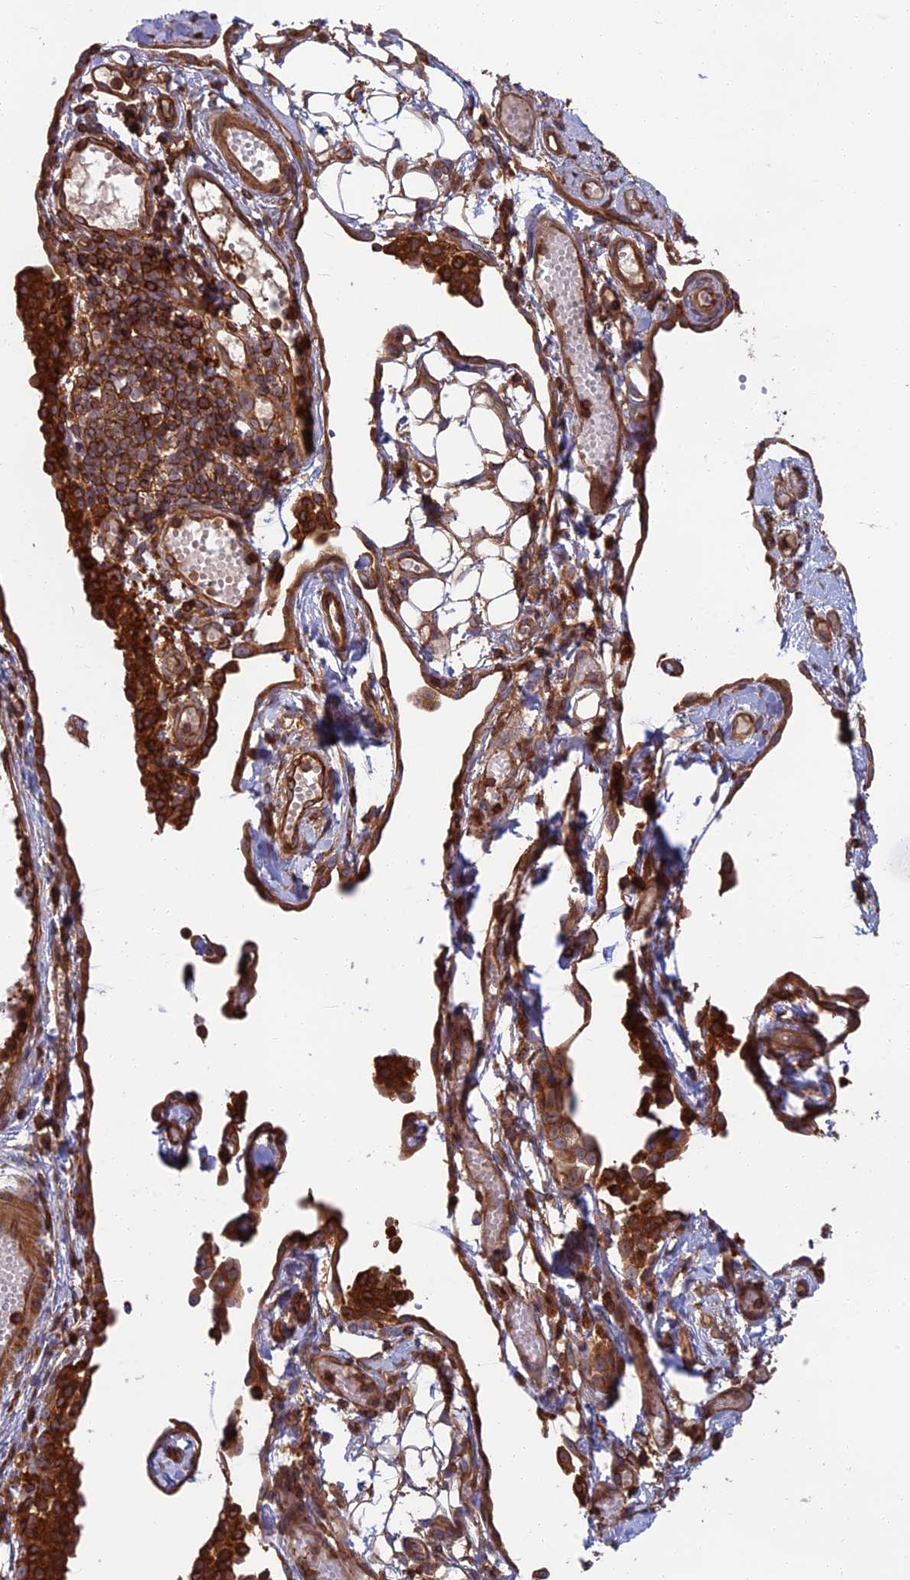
{"staining": {"intensity": "strong", "quantity": ">75%", "location": "cytoplasmic/membranous"}, "tissue": "ovarian cancer", "cell_type": "Tumor cells", "image_type": "cancer", "snomed": [{"axis": "morphology", "description": "Carcinoma, endometroid"}, {"axis": "topography", "description": "Ovary"}], "caption": "Ovarian cancer (endometroid carcinoma) tissue reveals strong cytoplasmic/membranous positivity in approximately >75% of tumor cells", "gene": "WDR1", "patient": {"sex": "female", "age": 42}}